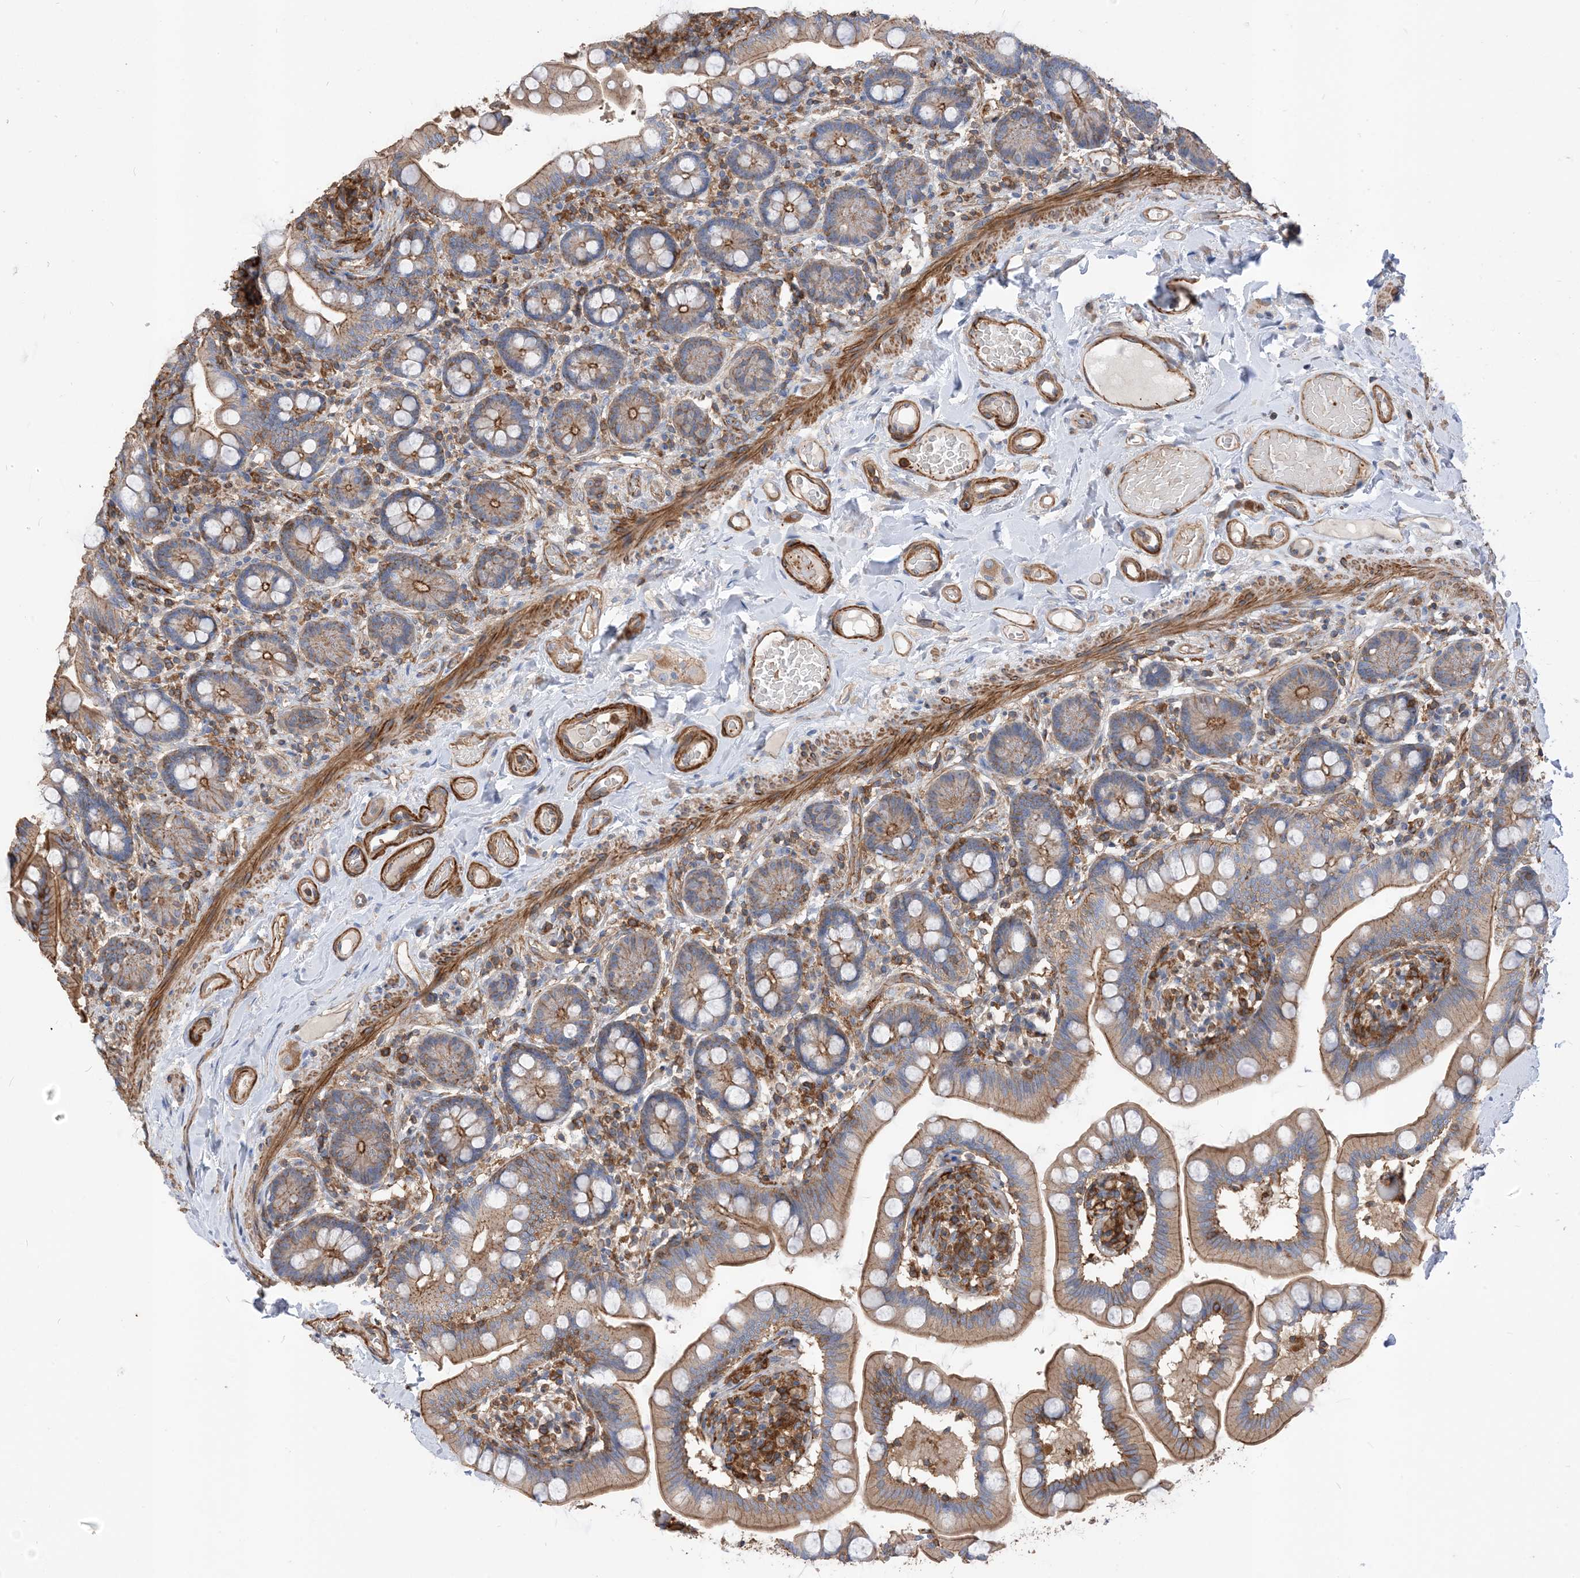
{"staining": {"intensity": "moderate", "quantity": "25%-75%", "location": "cytoplasmic/membranous"}, "tissue": "small intestine", "cell_type": "Glandular cells", "image_type": "normal", "snomed": [{"axis": "morphology", "description": "Normal tissue, NOS"}, {"axis": "topography", "description": "Small intestine"}], "caption": "IHC of unremarkable human small intestine shows medium levels of moderate cytoplasmic/membranous positivity in approximately 25%-75% of glandular cells. (DAB = brown stain, brightfield microscopy at high magnification).", "gene": "PARVG", "patient": {"sex": "female", "age": 64}}